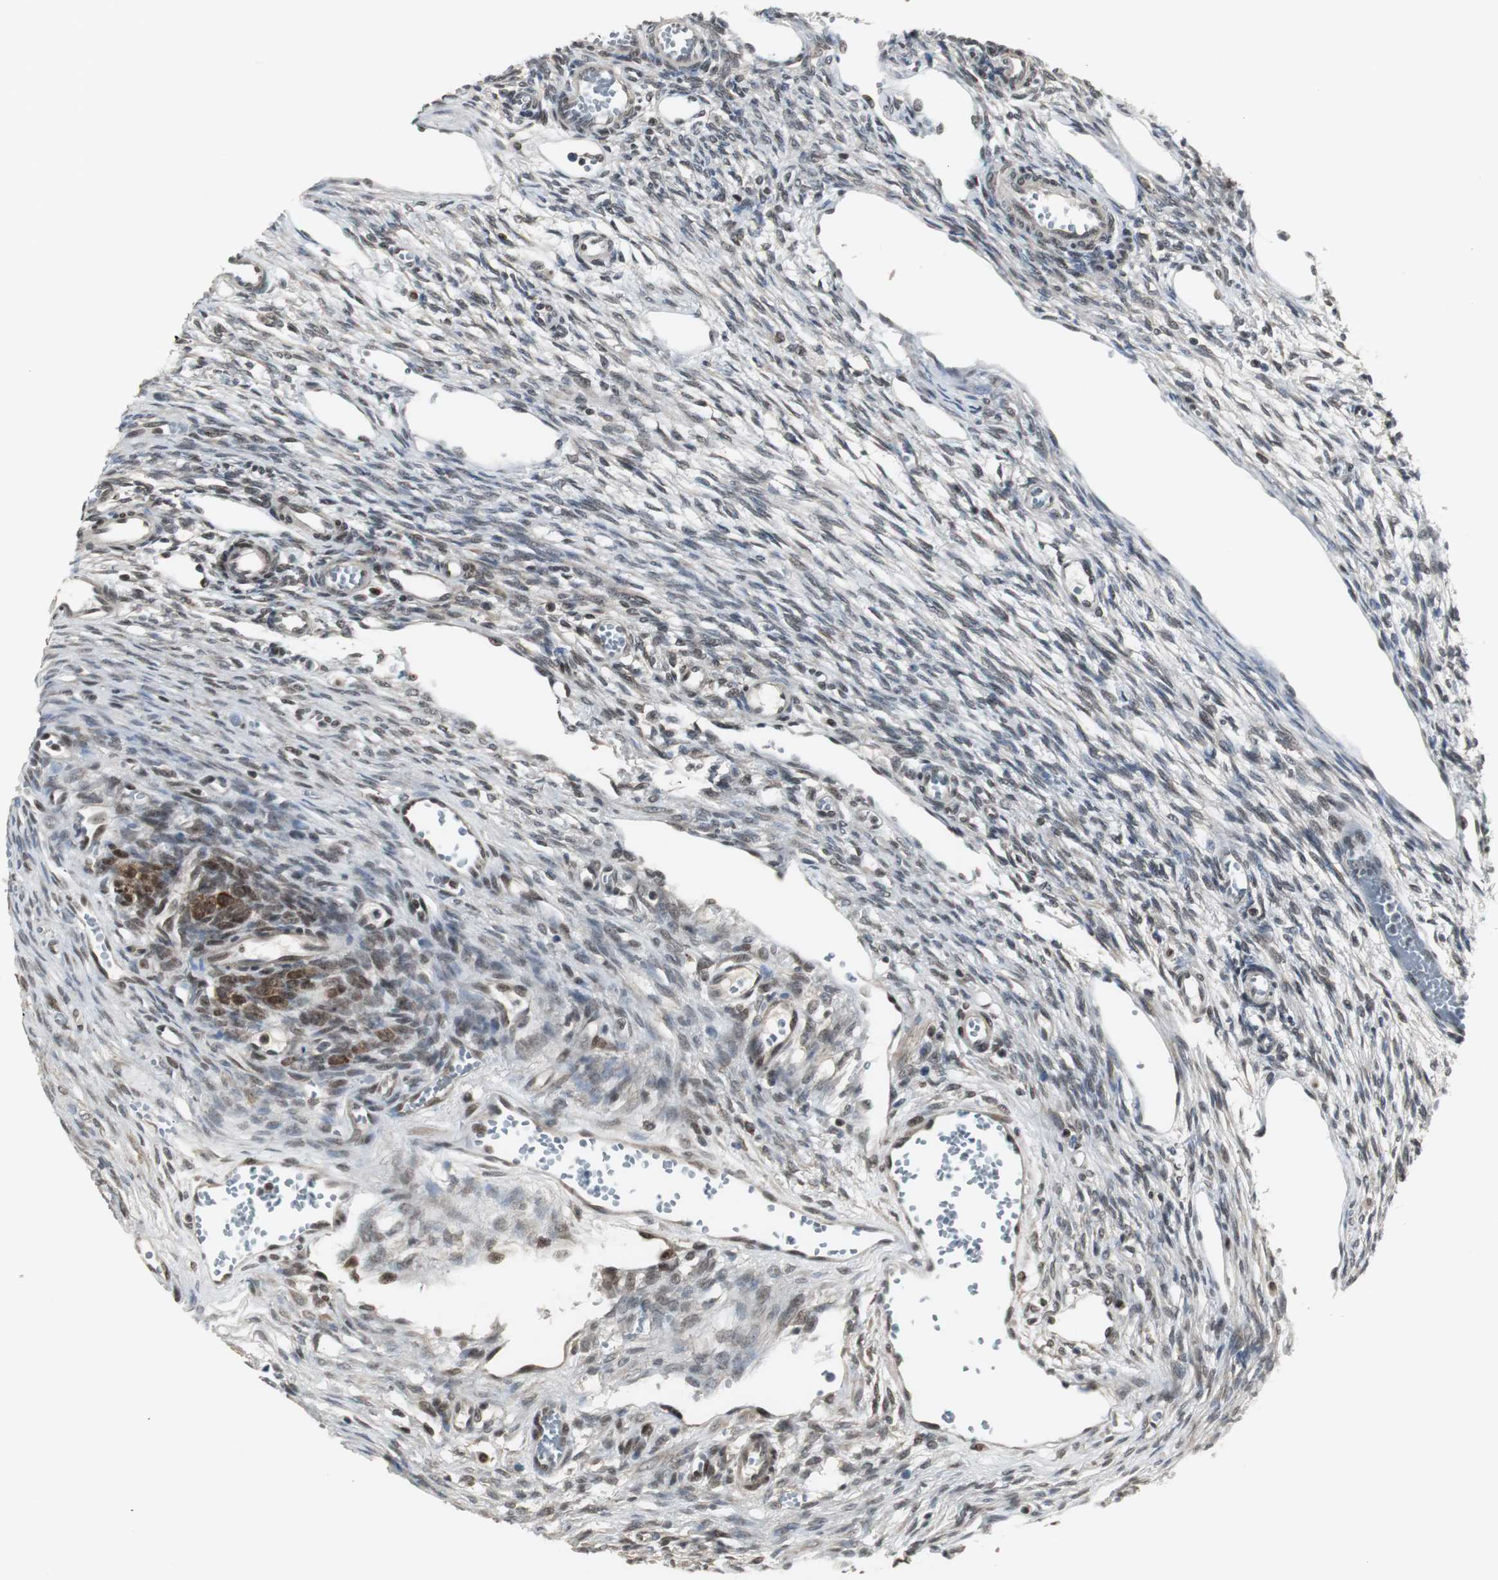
{"staining": {"intensity": "moderate", "quantity": "25%-75%", "location": "nuclear"}, "tissue": "ovary", "cell_type": "Ovarian stroma cells", "image_type": "normal", "snomed": [{"axis": "morphology", "description": "Normal tissue, NOS"}, {"axis": "topography", "description": "Ovary"}], "caption": "Protein staining by immunohistochemistry demonstrates moderate nuclear positivity in about 25%-75% of ovarian stroma cells in benign ovary.", "gene": "MPG", "patient": {"sex": "female", "age": 33}}